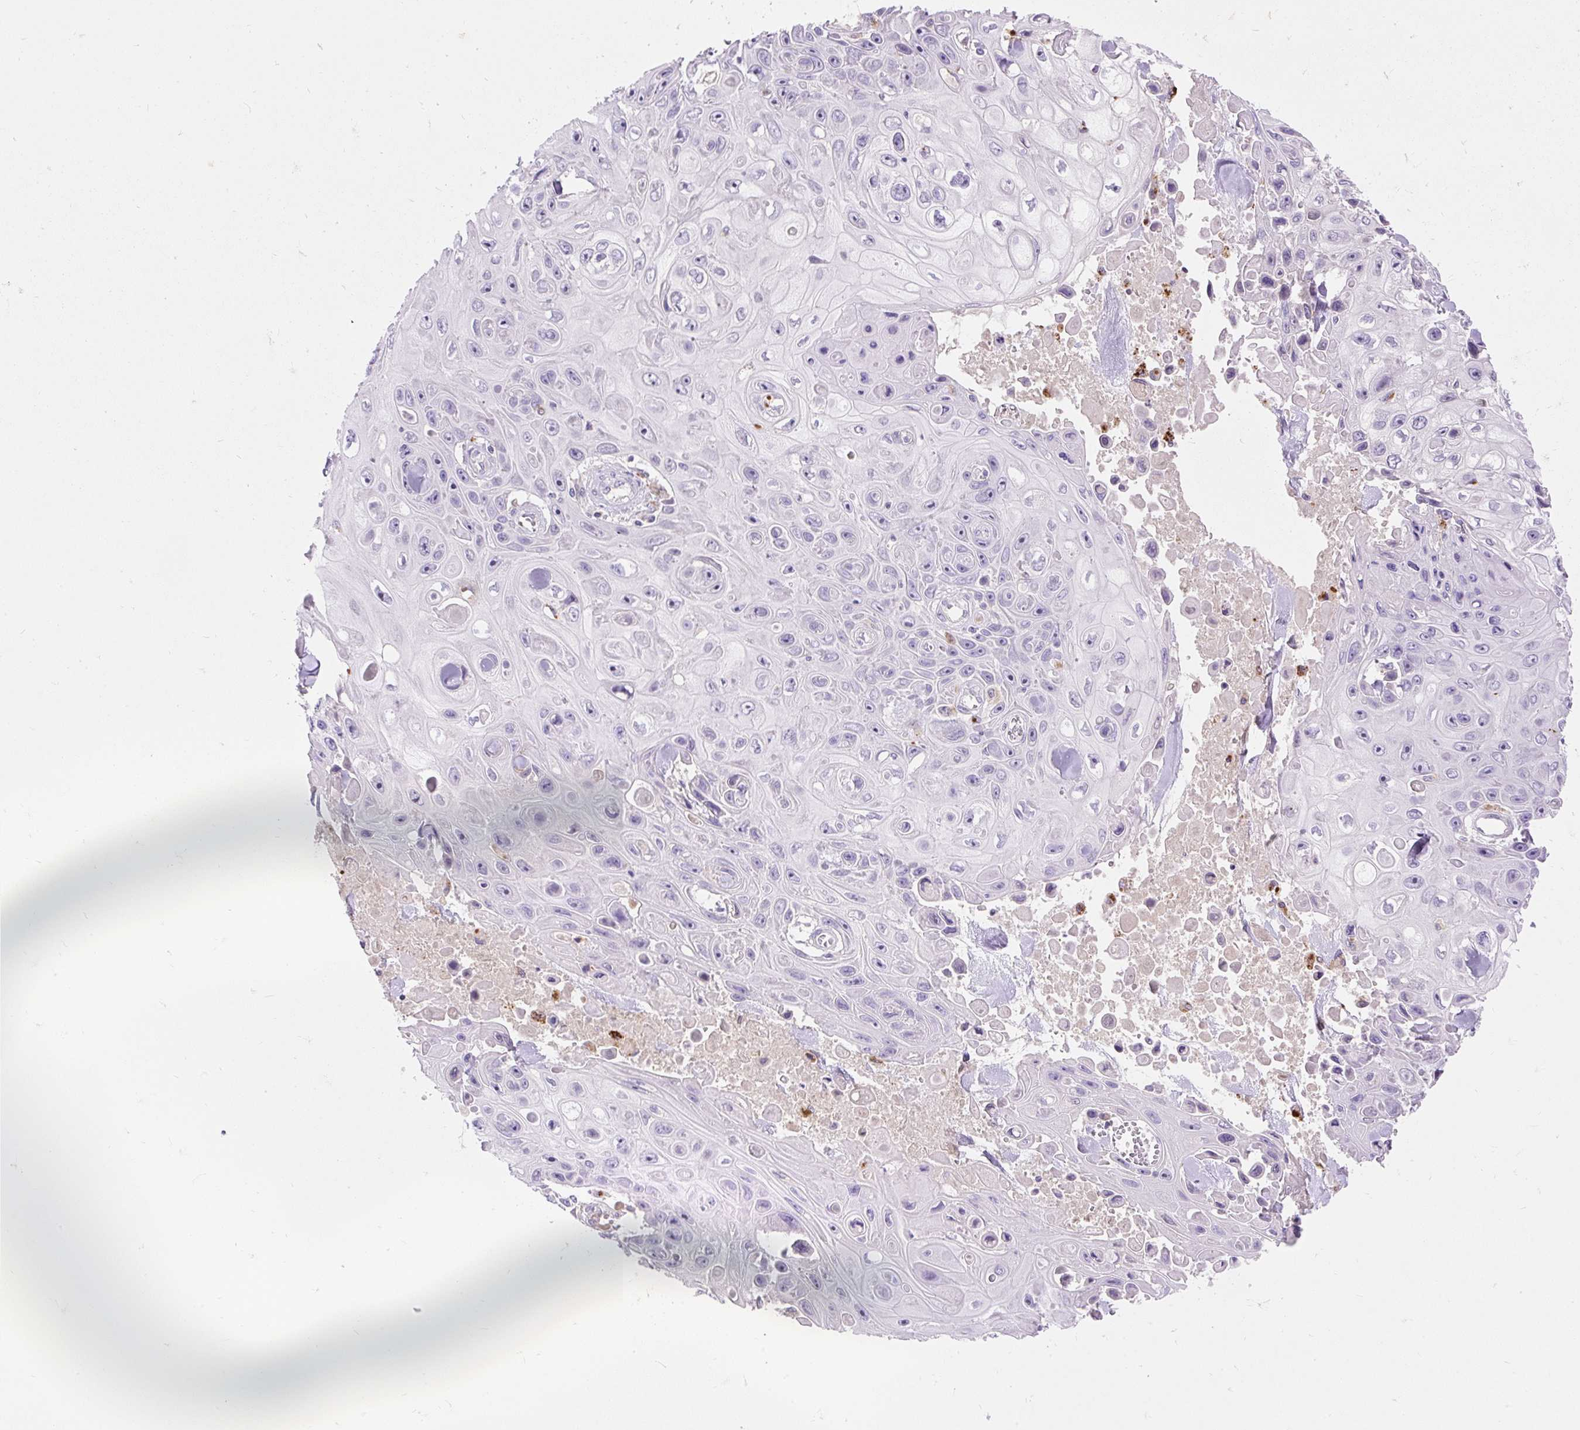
{"staining": {"intensity": "negative", "quantity": "none", "location": "none"}, "tissue": "skin cancer", "cell_type": "Tumor cells", "image_type": "cancer", "snomed": [{"axis": "morphology", "description": "Squamous cell carcinoma, NOS"}, {"axis": "topography", "description": "Skin"}], "caption": "Immunohistochemical staining of skin cancer (squamous cell carcinoma) exhibits no significant staining in tumor cells.", "gene": "TMEM150C", "patient": {"sex": "male", "age": 82}}